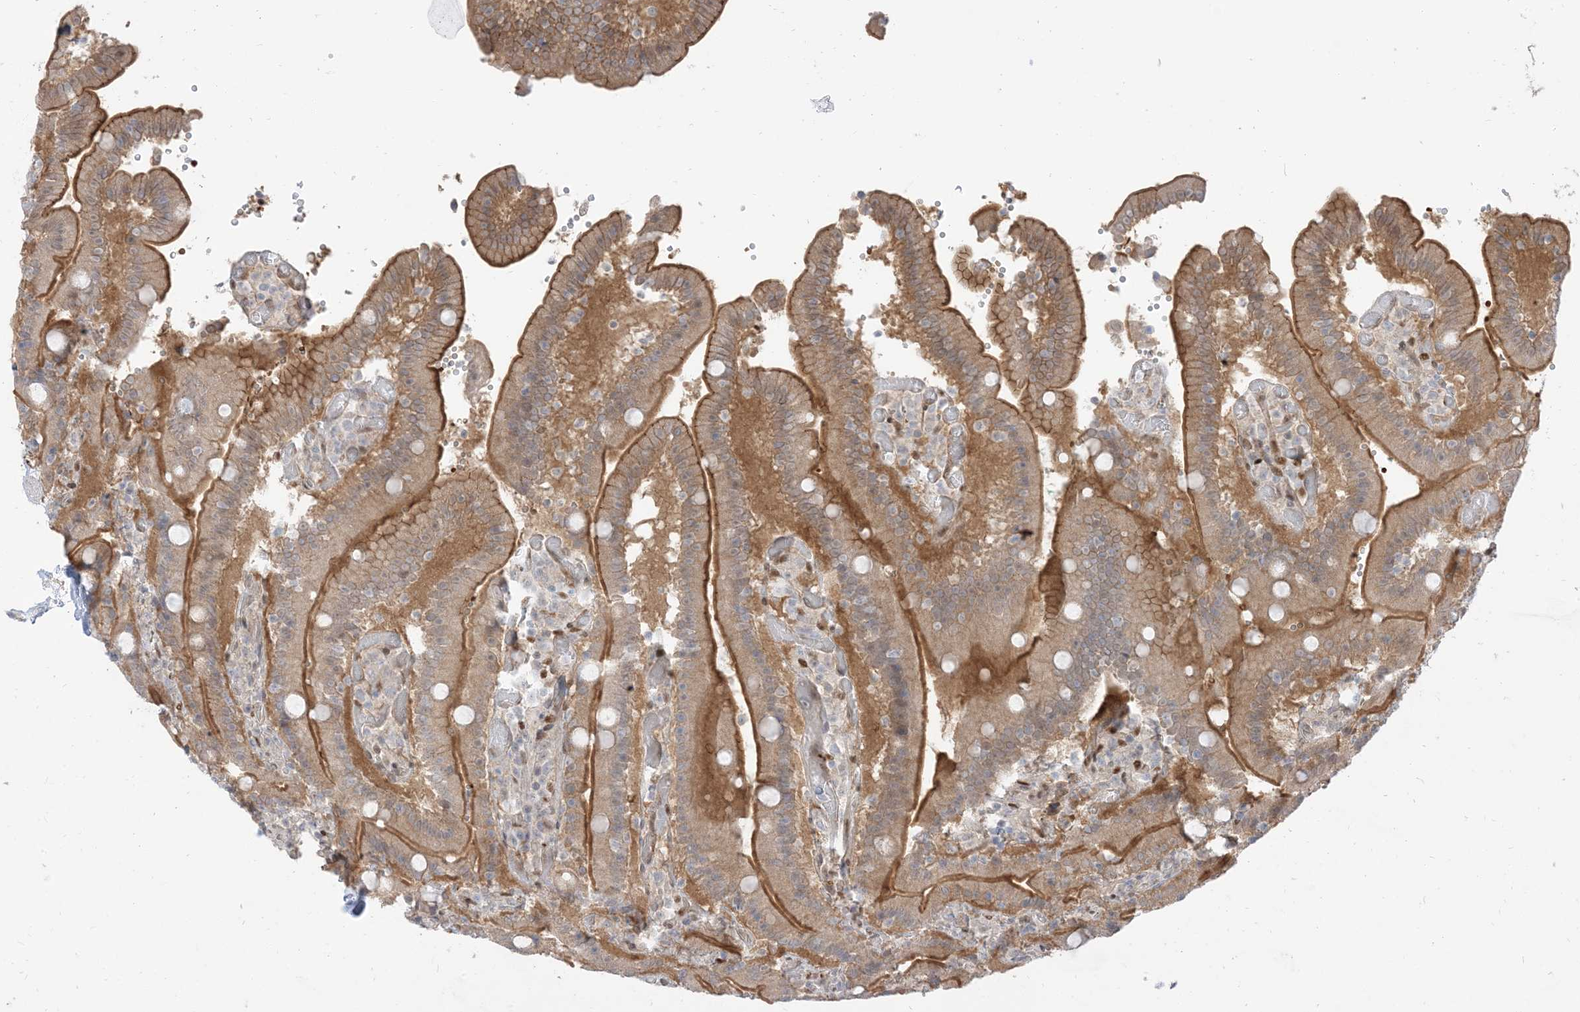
{"staining": {"intensity": "moderate", "quantity": ">75%", "location": "cytoplasmic/membranous"}, "tissue": "duodenum", "cell_type": "Glandular cells", "image_type": "normal", "snomed": [{"axis": "morphology", "description": "Normal tissue, NOS"}, {"axis": "topography", "description": "Duodenum"}], "caption": "This photomicrograph reveals immunohistochemistry (IHC) staining of normal duodenum, with medium moderate cytoplasmic/membranous expression in about >75% of glandular cells.", "gene": "RIN1", "patient": {"sex": "female", "age": 62}}